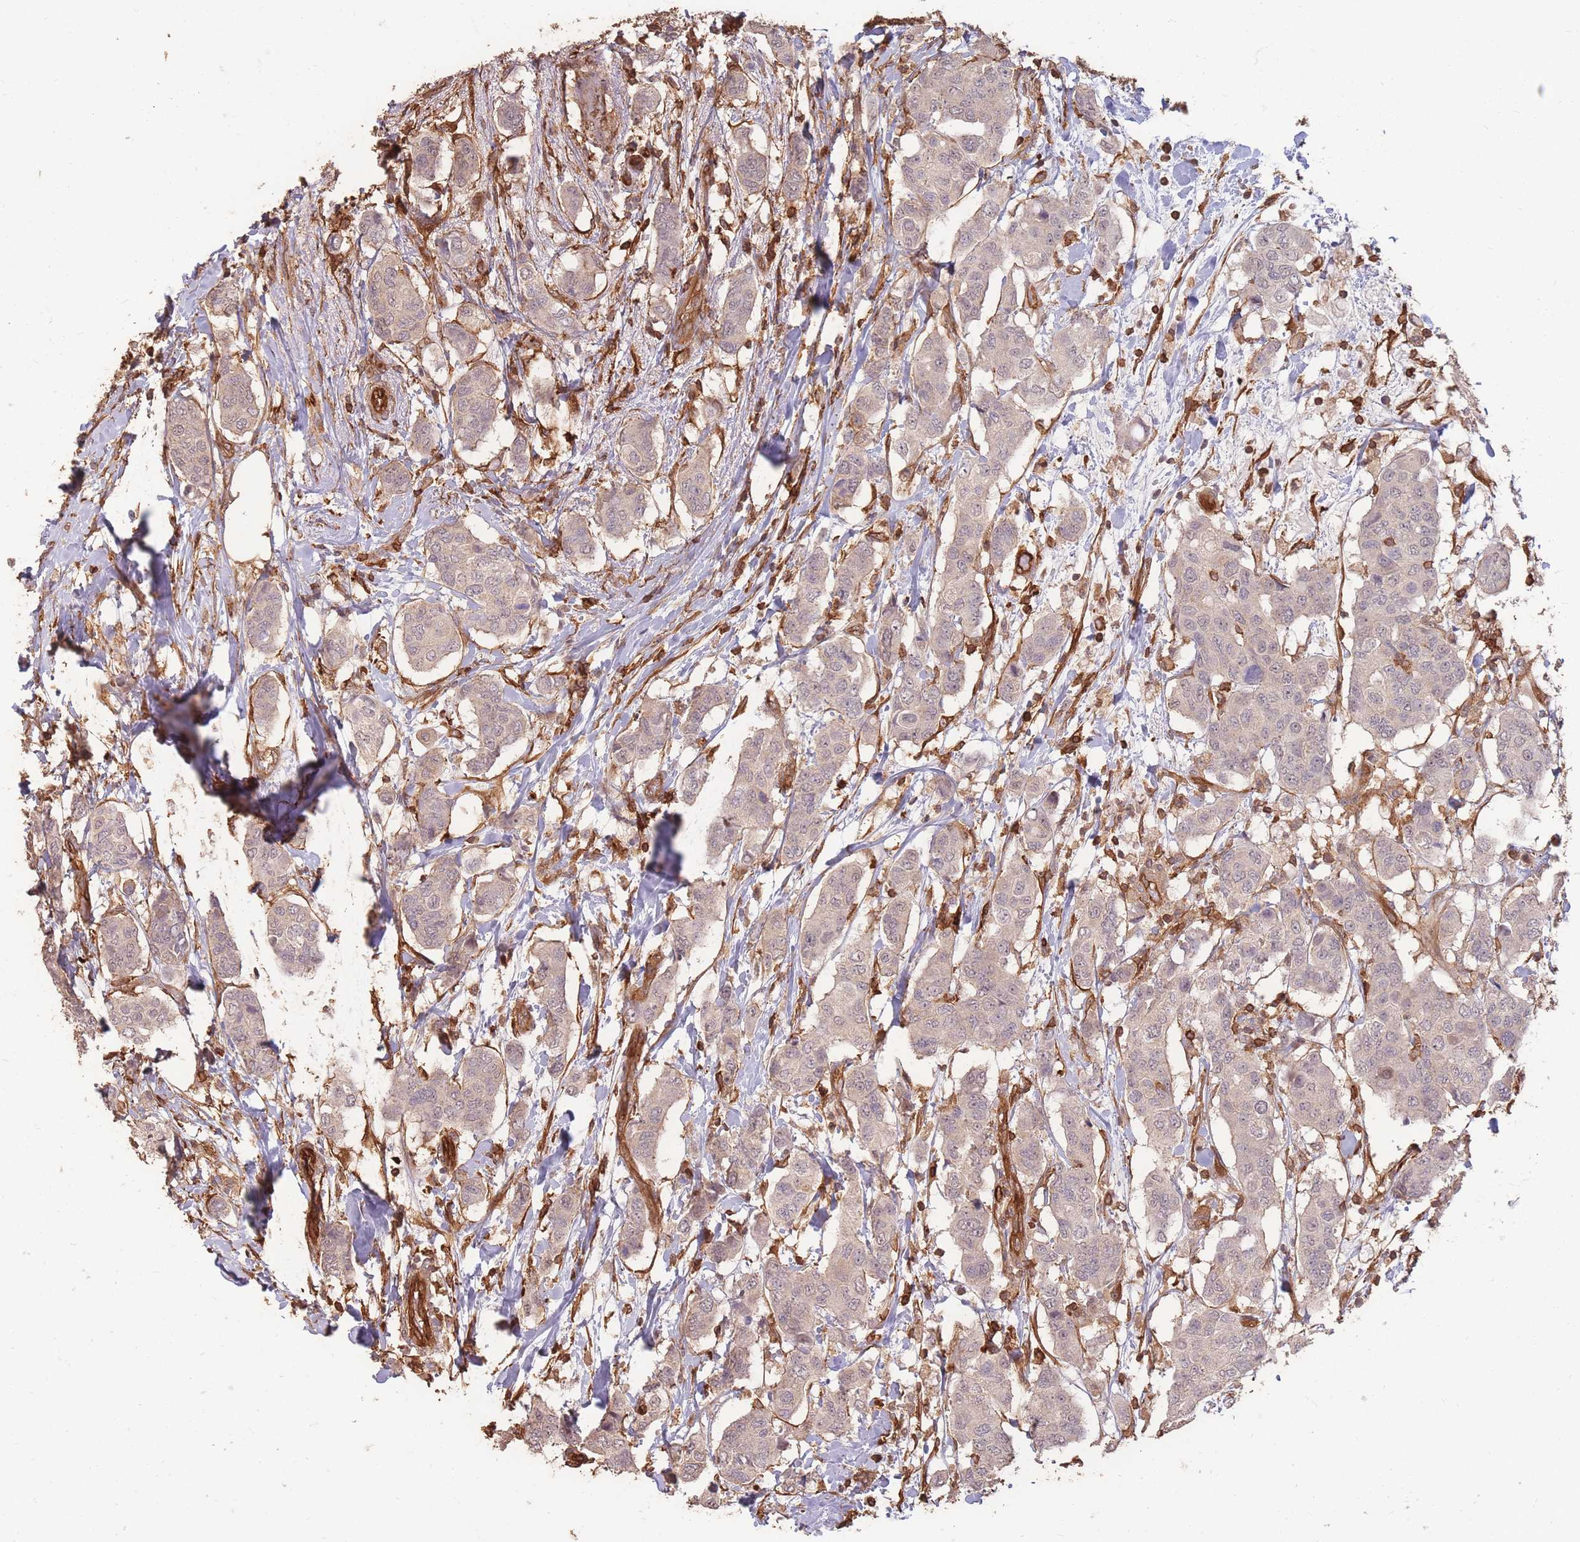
{"staining": {"intensity": "weak", "quantity": "<25%", "location": "cytoplasmic/membranous"}, "tissue": "breast cancer", "cell_type": "Tumor cells", "image_type": "cancer", "snomed": [{"axis": "morphology", "description": "Lobular carcinoma"}, {"axis": "topography", "description": "Breast"}], "caption": "Histopathology image shows no protein positivity in tumor cells of breast lobular carcinoma tissue.", "gene": "PLS3", "patient": {"sex": "female", "age": 51}}